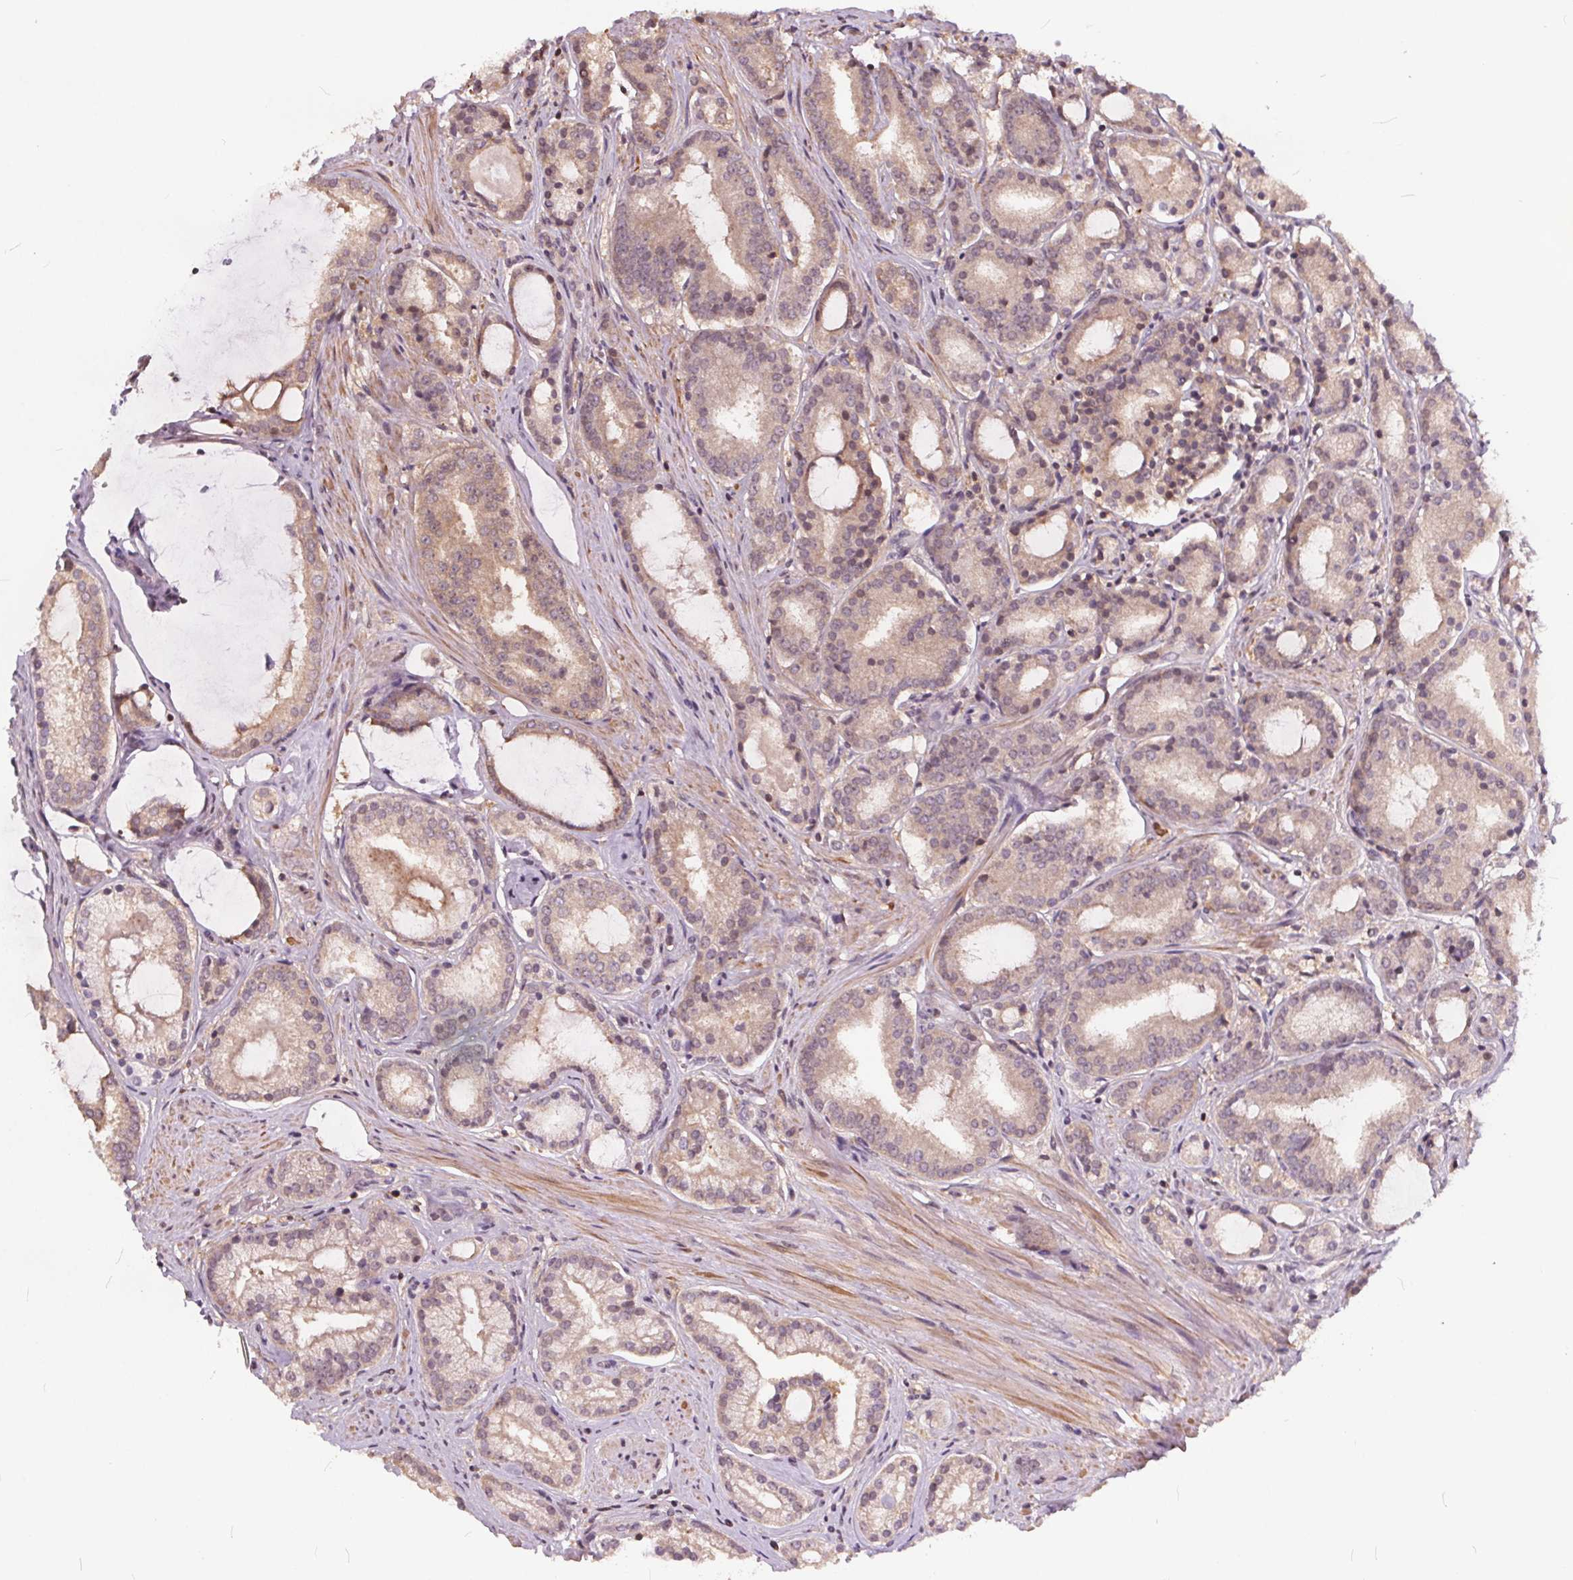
{"staining": {"intensity": "moderate", "quantity": "<25%", "location": "cytoplasmic/membranous"}, "tissue": "prostate cancer", "cell_type": "Tumor cells", "image_type": "cancer", "snomed": [{"axis": "morphology", "description": "Adenocarcinoma, High grade"}, {"axis": "topography", "description": "Prostate"}], "caption": "Human prostate adenocarcinoma (high-grade) stained with a protein marker exhibits moderate staining in tumor cells.", "gene": "HIF1AN", "patient": {"sex": "male", "age": 63}}